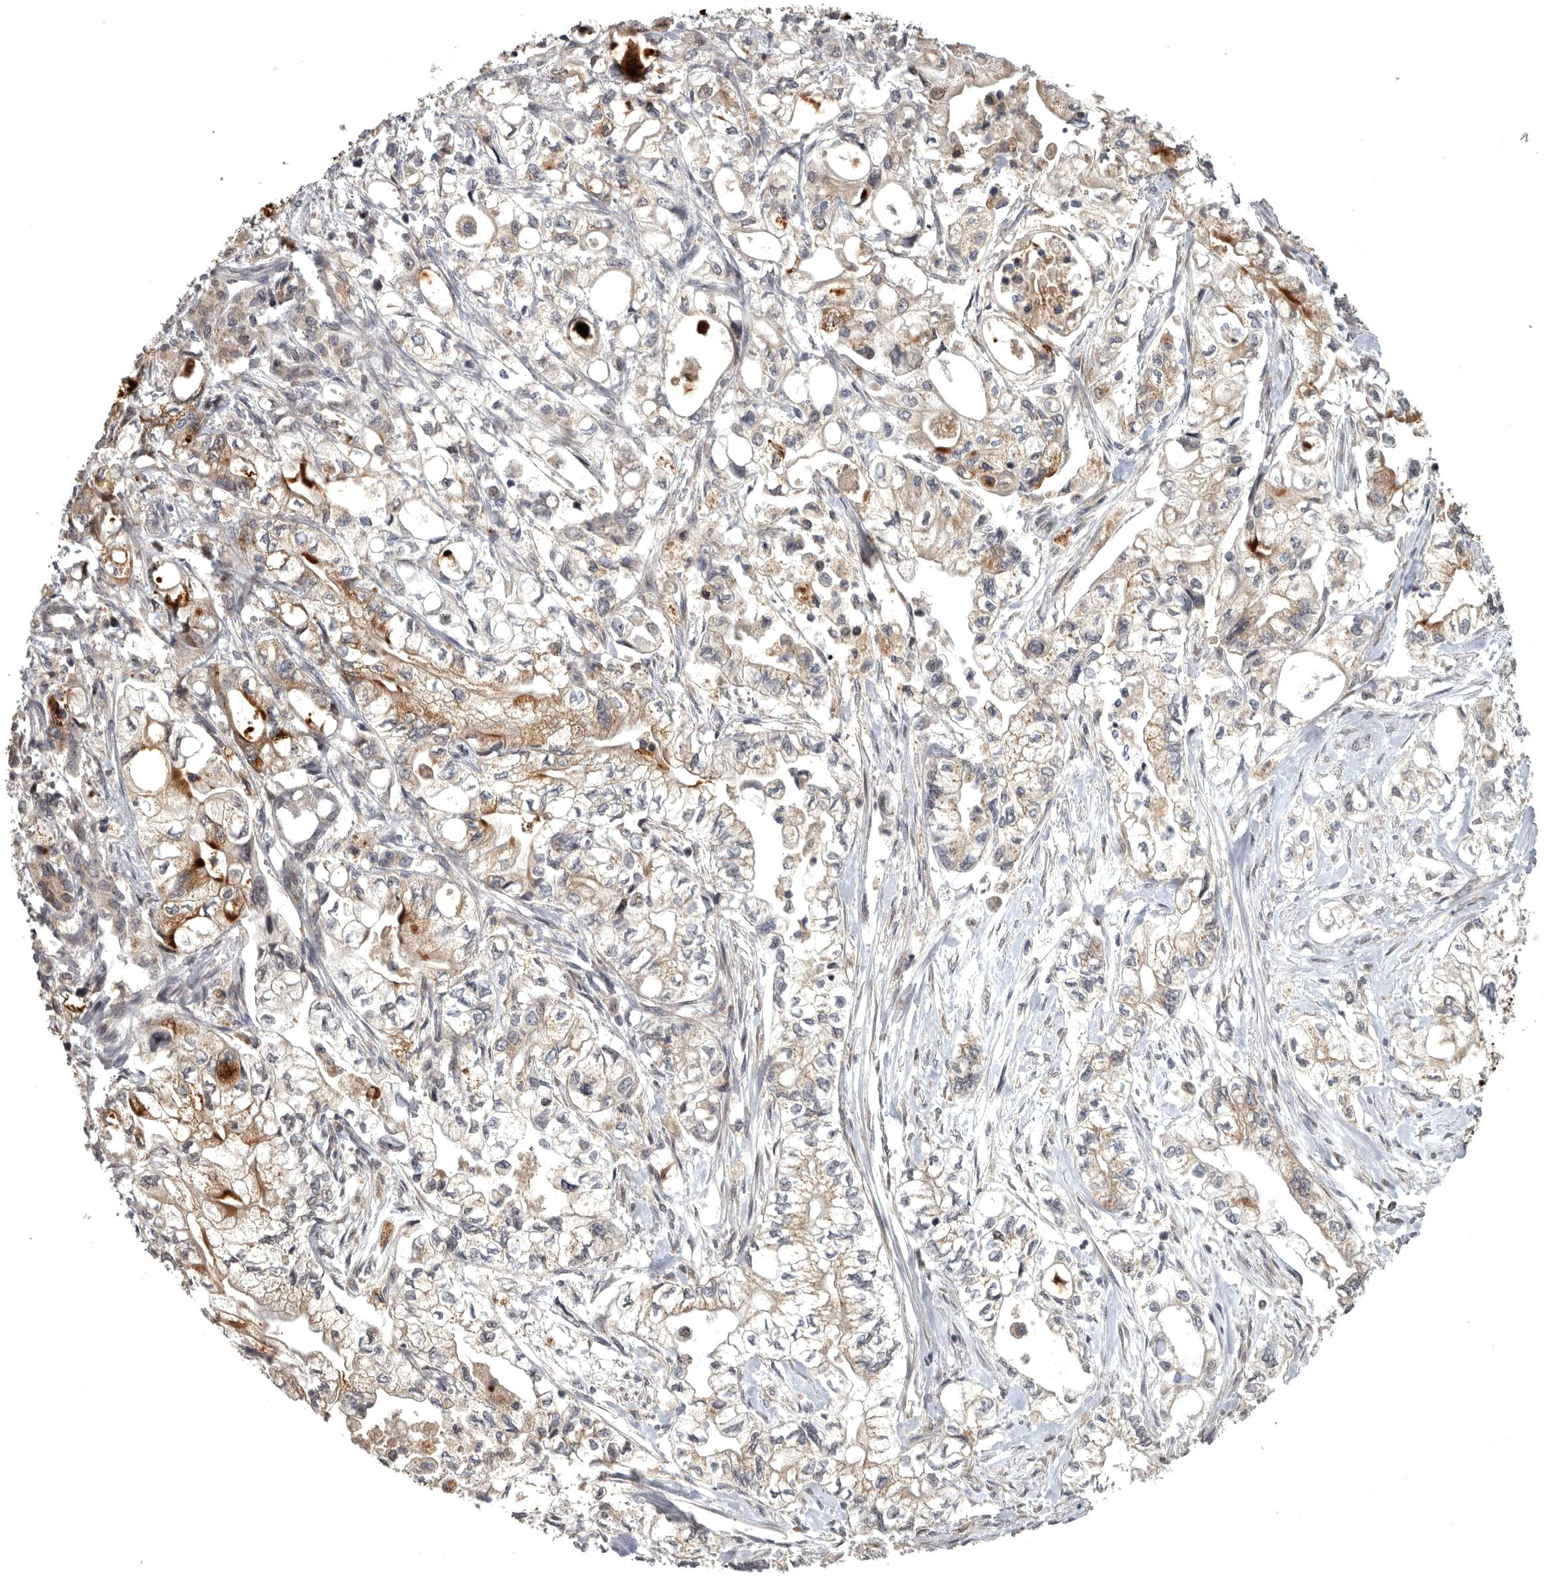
{"staining": {"intensity": "moderate", "quantity": "25%-75%", "location": "cytoplasmic/membranous"}, "tissue": "pancreatic cancer", "cell_type": "Tumor cells", "image_type": "cancer", "snomed": [{"axis": "morphology", "description": "Adenocarcinoma, NOS"}, {"axis": "topography", "description": "Pancreas"}], "caption": "Immunohistochemistry (IHC) of human pancreatic cancer displays medium levels of moderate cytoplasmic/membranous expression in about 25%-75% of tumor cells.", "gene": "MAN2A1", "patient": {"sex": "male", "age": 79}}